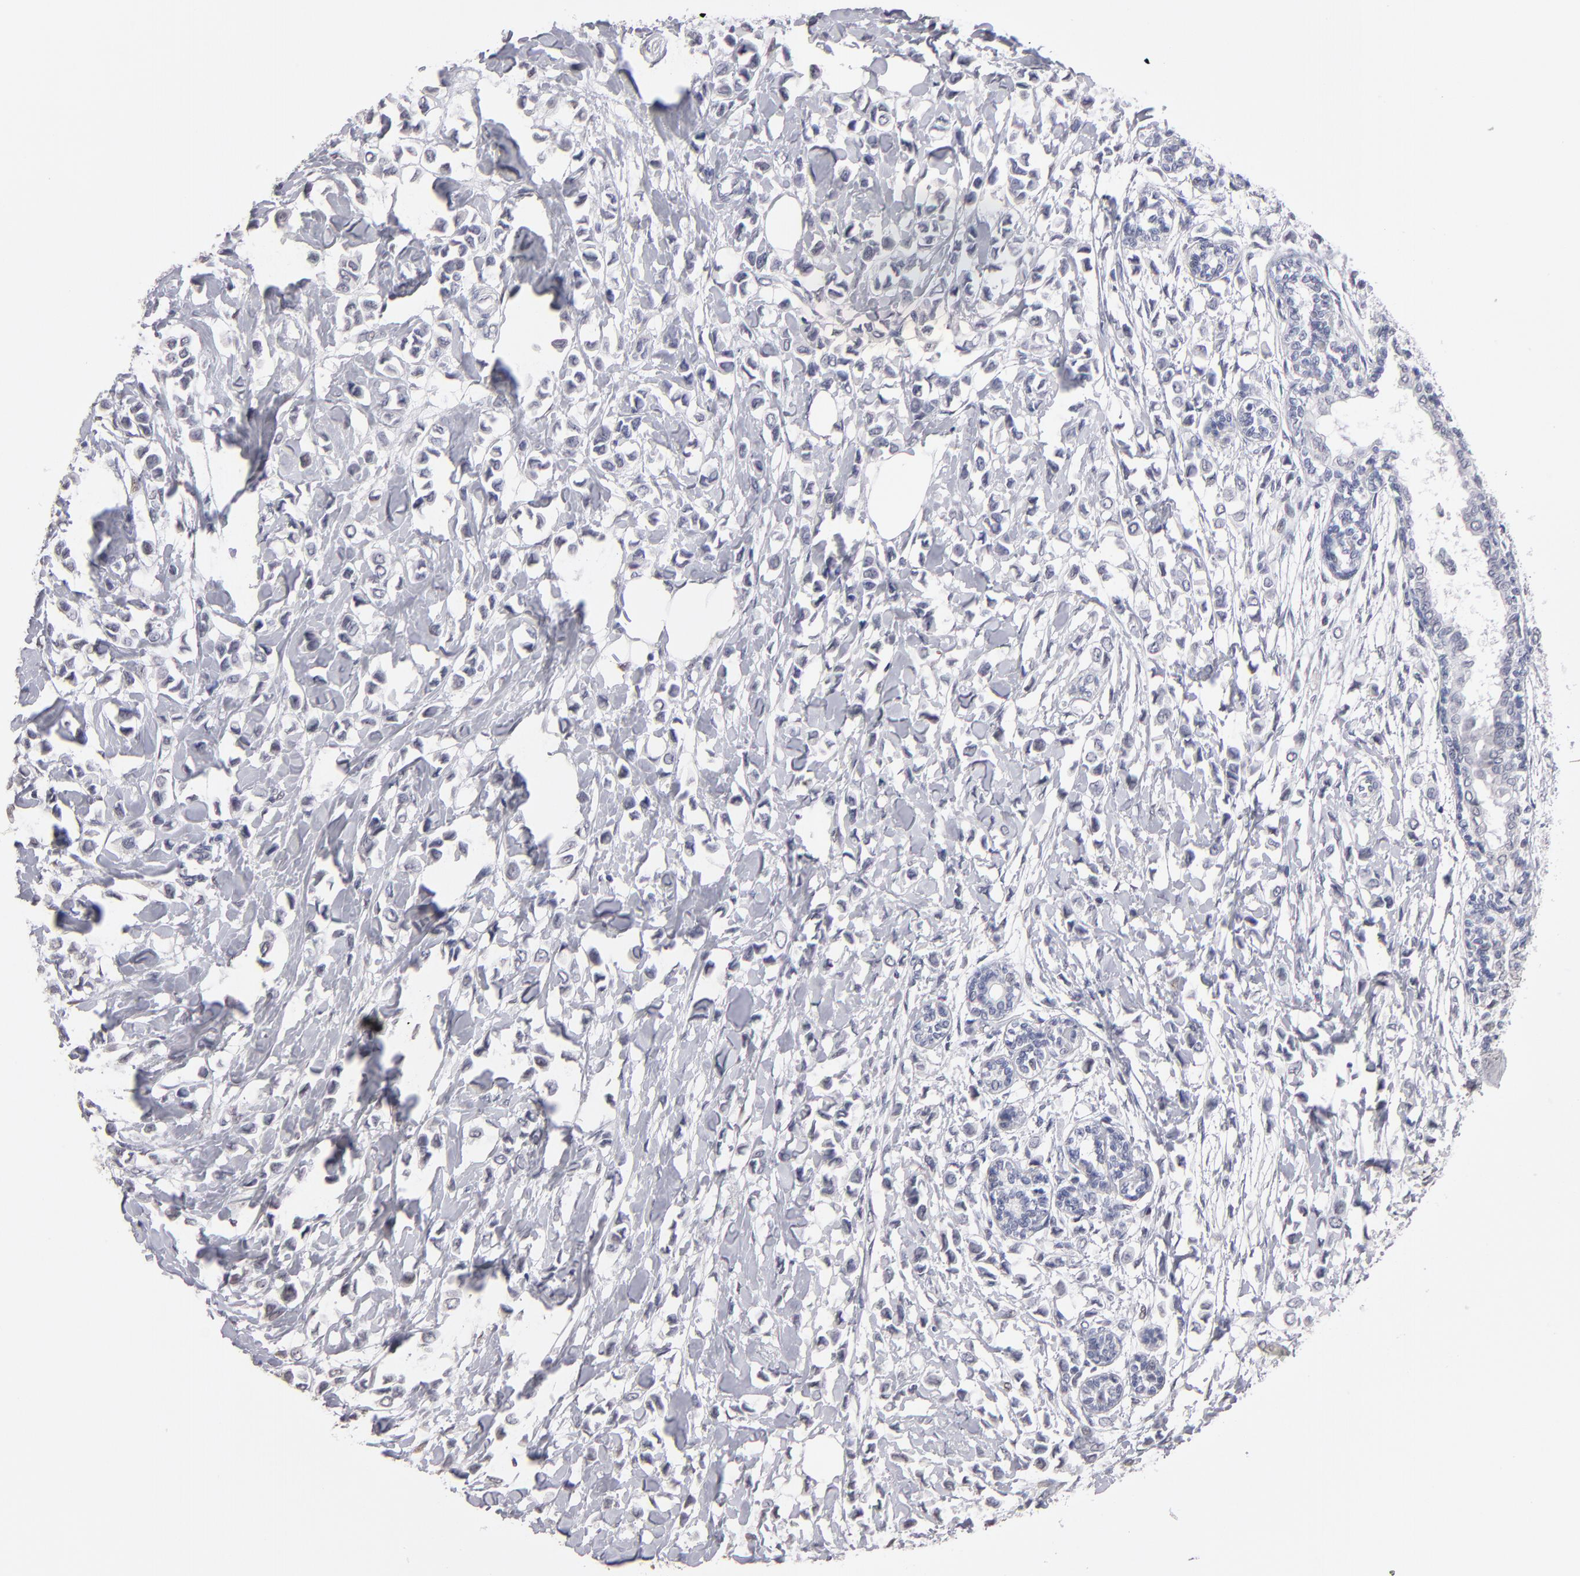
{"staining": {"intensity": "negative", "quantity": "none", "location": "none"}, "tissue": "breast cancer", "cell_type": "Tumor cells", "image_type": "cancer", "snomed": [{"axis": "morphology", "description": "Lobular carcinoma"}, {"axis": "topography", "description": "Breast"}], "caption": "An image of human breast lobular carcinoma is negative for staining in tumor cells.", "gene": "MGAM", "patient": {"sex": "female", "age": 51}}